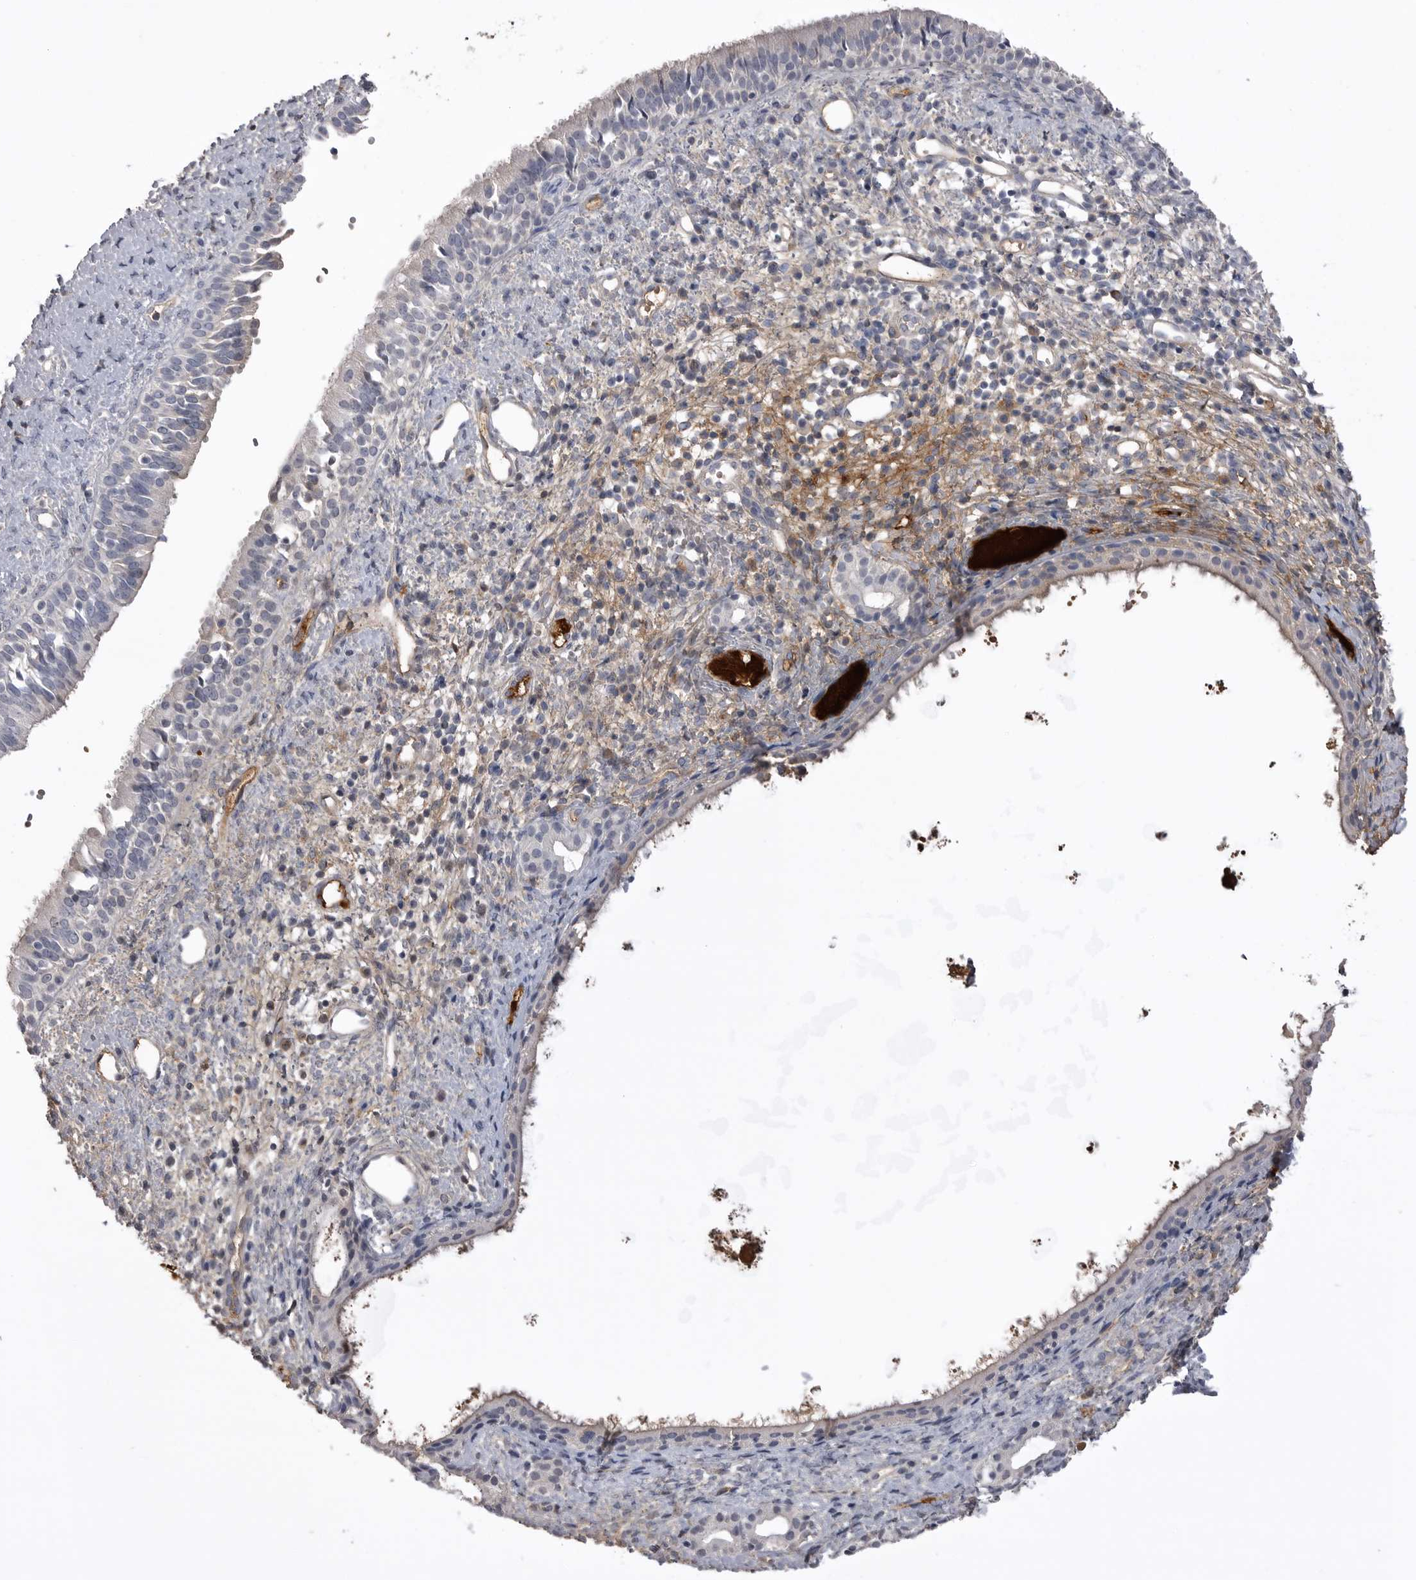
{"staining": {"intensity": "negative", "quantity": "none", "location": "none"}, "tissue": "nasopharynx", "cell_type": "Respiratory epithelial cells", "image_type": "normal", "snomed": [{"axis": "morphology", "description": "Normal tissue, NOS"}, {"axis": "topography", "description": "Nasopharynx"}], "caption": "The image shows no staining of respiratory epithelial cells in normal nasopharynx. (DAB (3,3'-diaminobenzidine) immunohistochemistry (IHC) with hematoxylin counter stain).", "gene": "AHSG", "patient": {"sex": "male", "age": 22}}